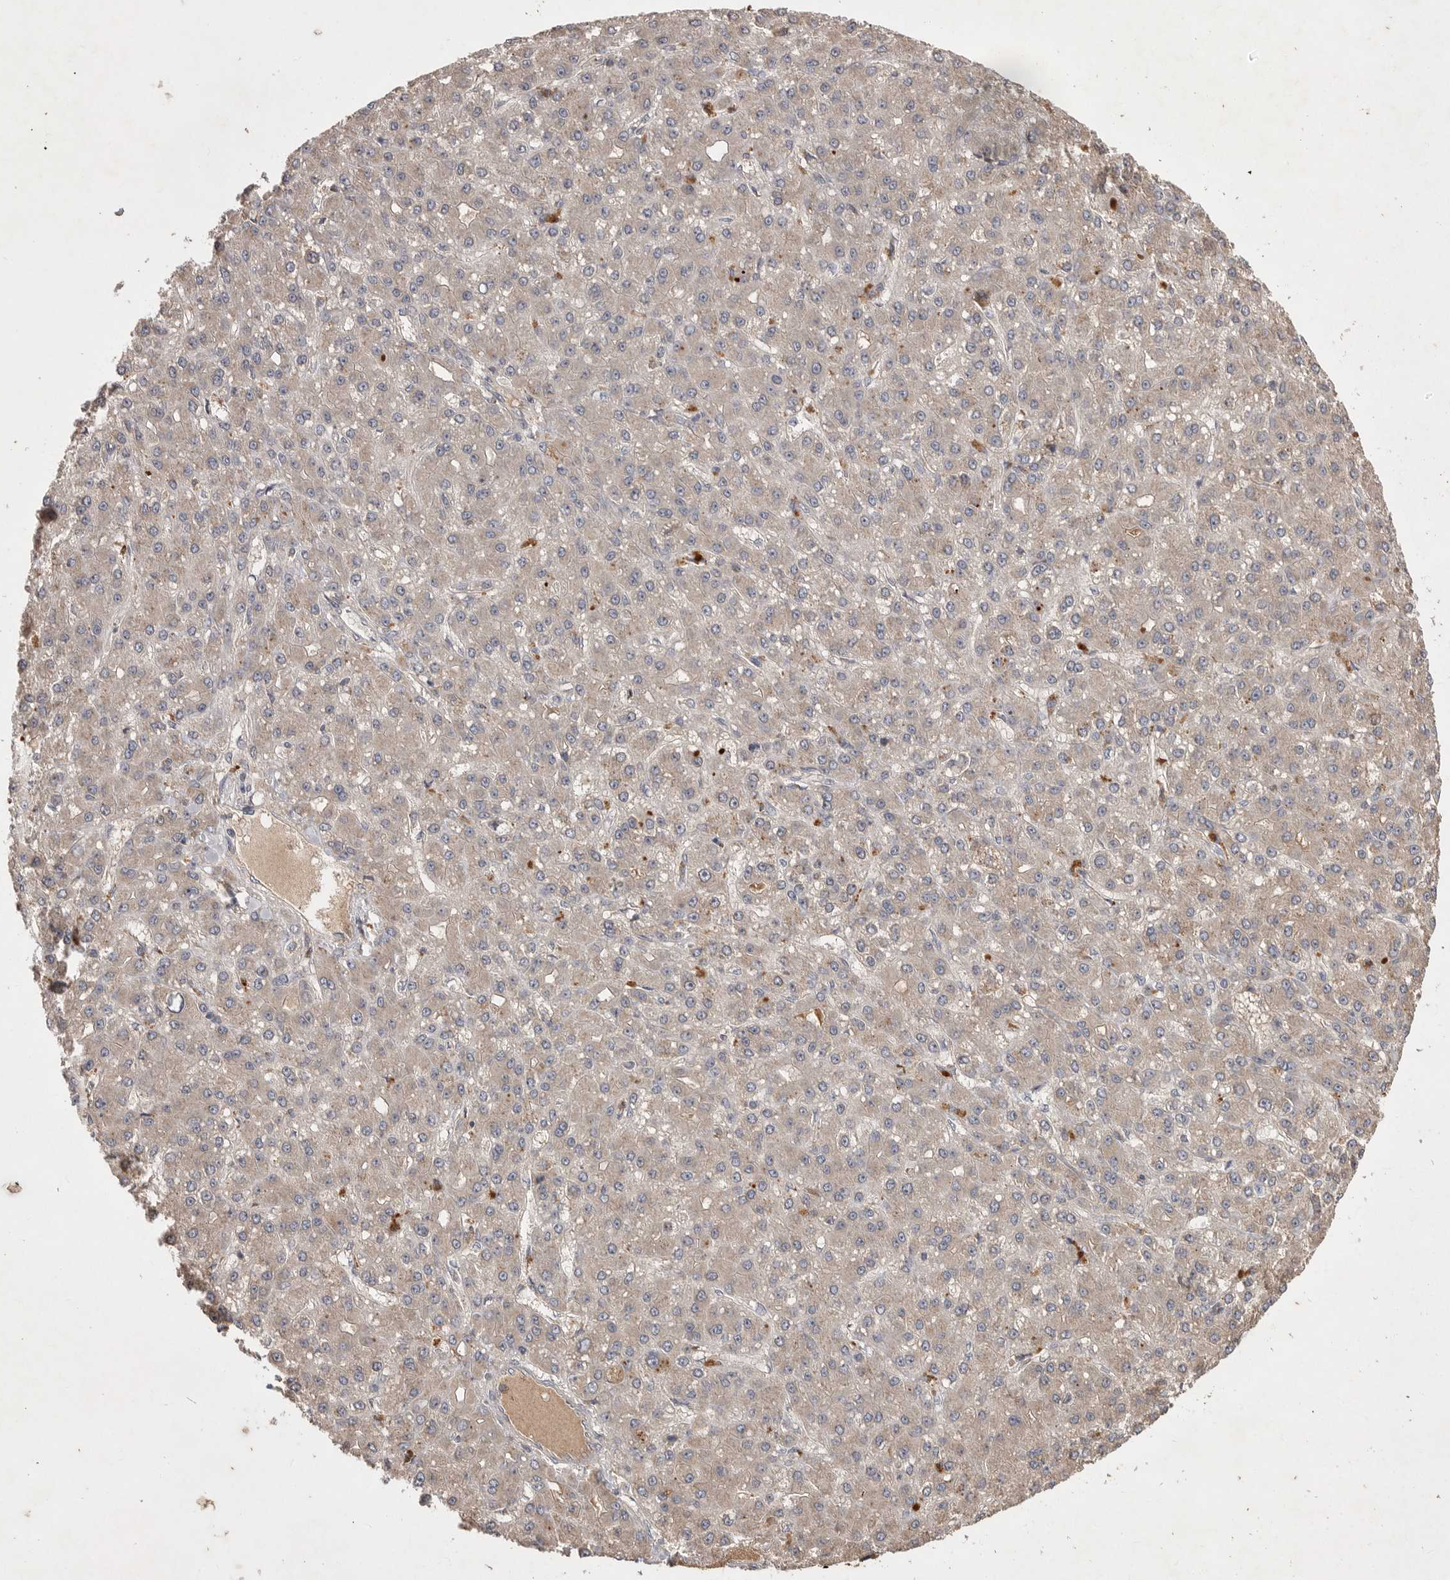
{"staining": {"intensity": "weak", "quantity": "<25%", "location": "cytoplasmic/membranous"}, "tissue": "liver cancer", "cell_type": "Tumor cells", "image_type": "cancer", "snomed": [{"axis": "morphology", "description": "Carcinoma, Hepatocellular, NOS"}, {"axis": "topography", "description": "Liver"}], "caption": "A micrograph of liver cancer (hepatocellular carcinoma) stained for a protein exhibits no brown staining in tumor cells. The staining is performed using DAB (3,3'-diaminobenzidine) brown chromogen with nuclei counter-stained in using hematoxylin.", "gene": "VN1R4", "patient": {"sex": "male", "age": 67}}